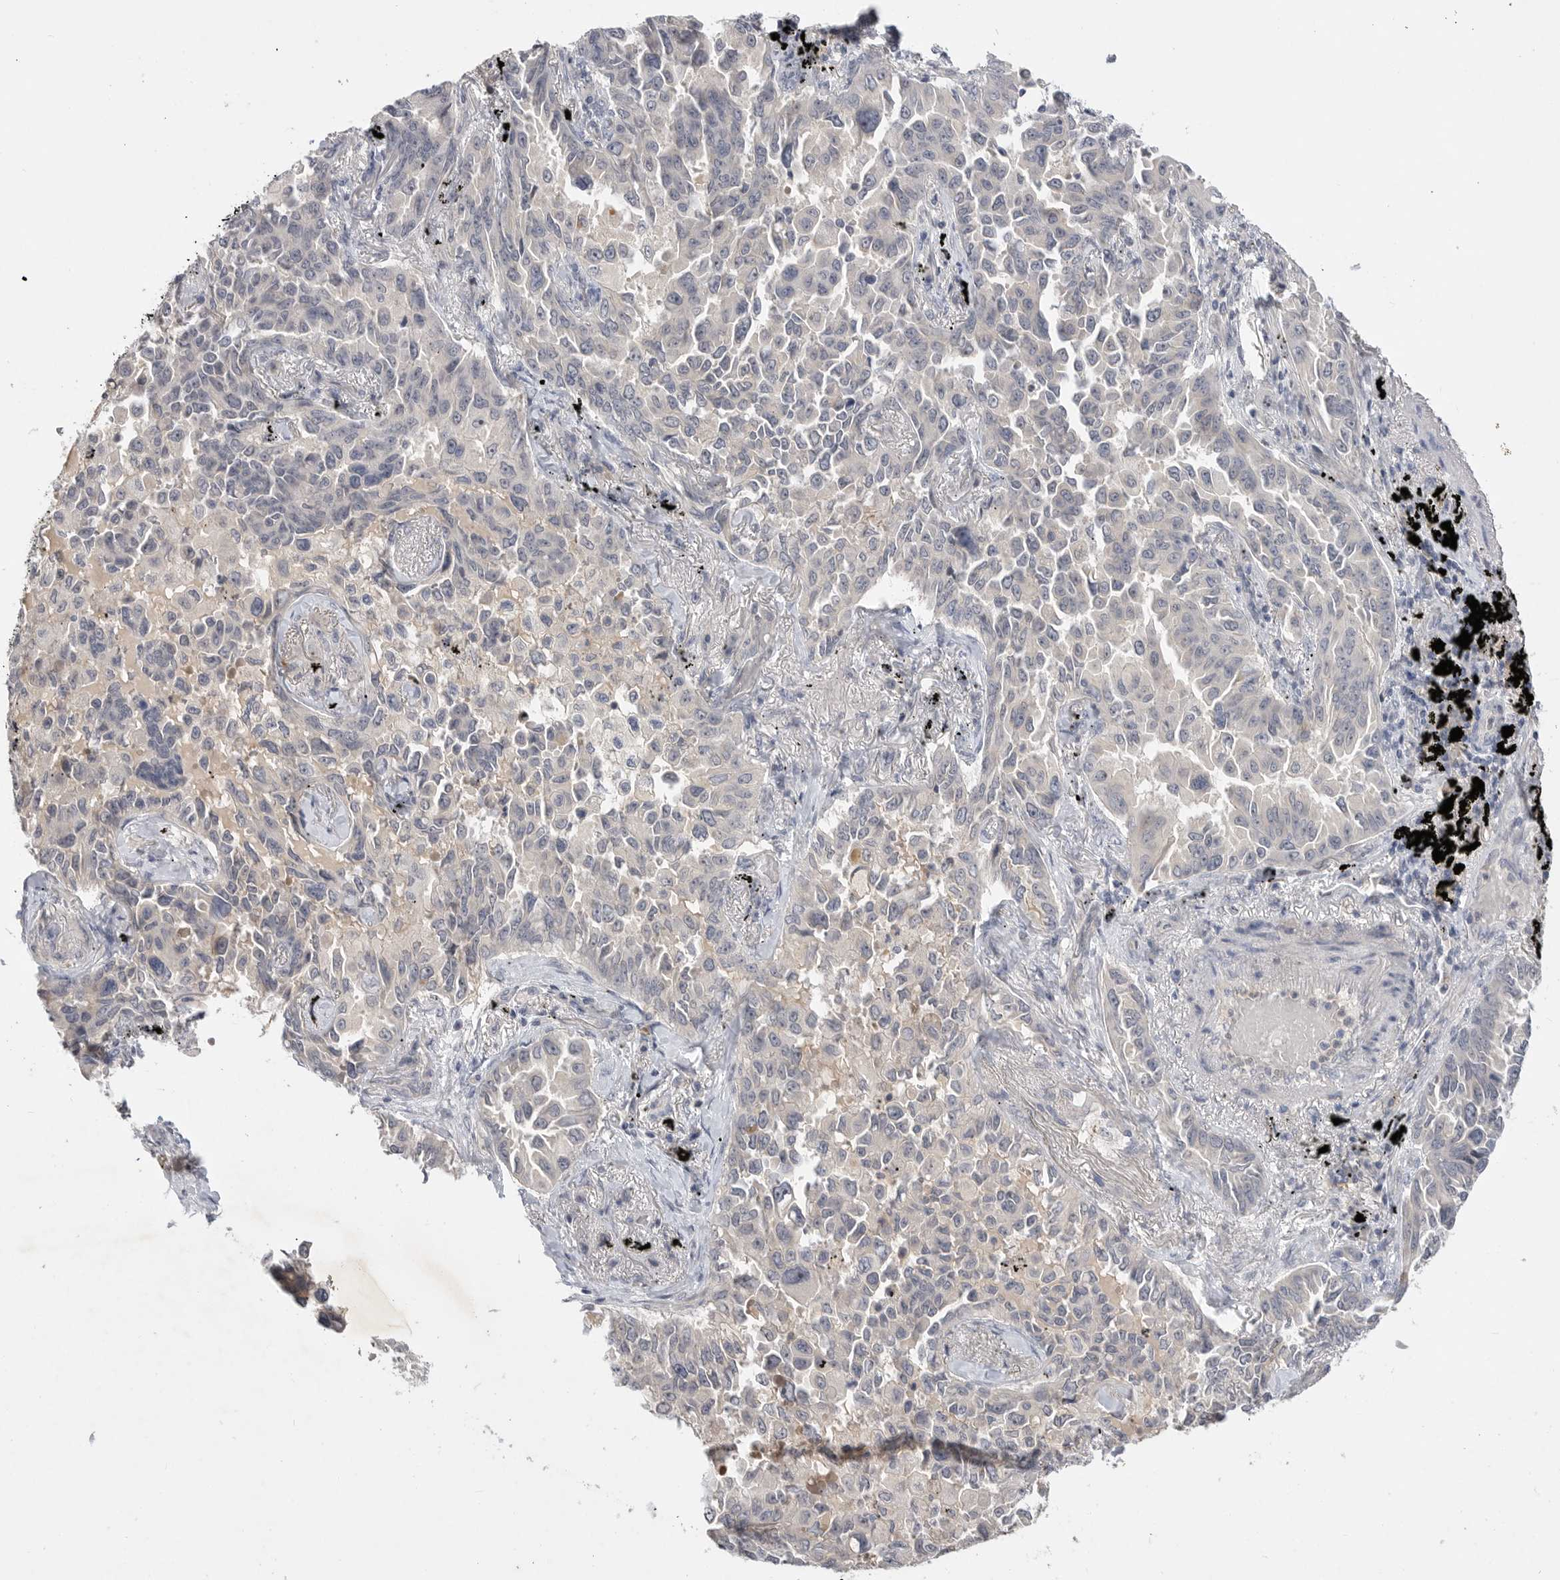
{"staining": {"intensity": "negative", "quantity": "none", "location": "none"}, "tissue": "lung cancer", "cell_type": "Tumor cells", "image_type": "cancer", "snomed": [{"axis": "morphology", "description": "Adenocarcinoma, NOS"}, {"axis": "topography", "description": "Lung"}], "caption": "A high-resolution histopathology image shows IHC staining of adenocarcinoma (lung), which displays no significant expression in tumor cells.", "gene": "ITGAD", "patient": {"sex": "female", "age": 67}}